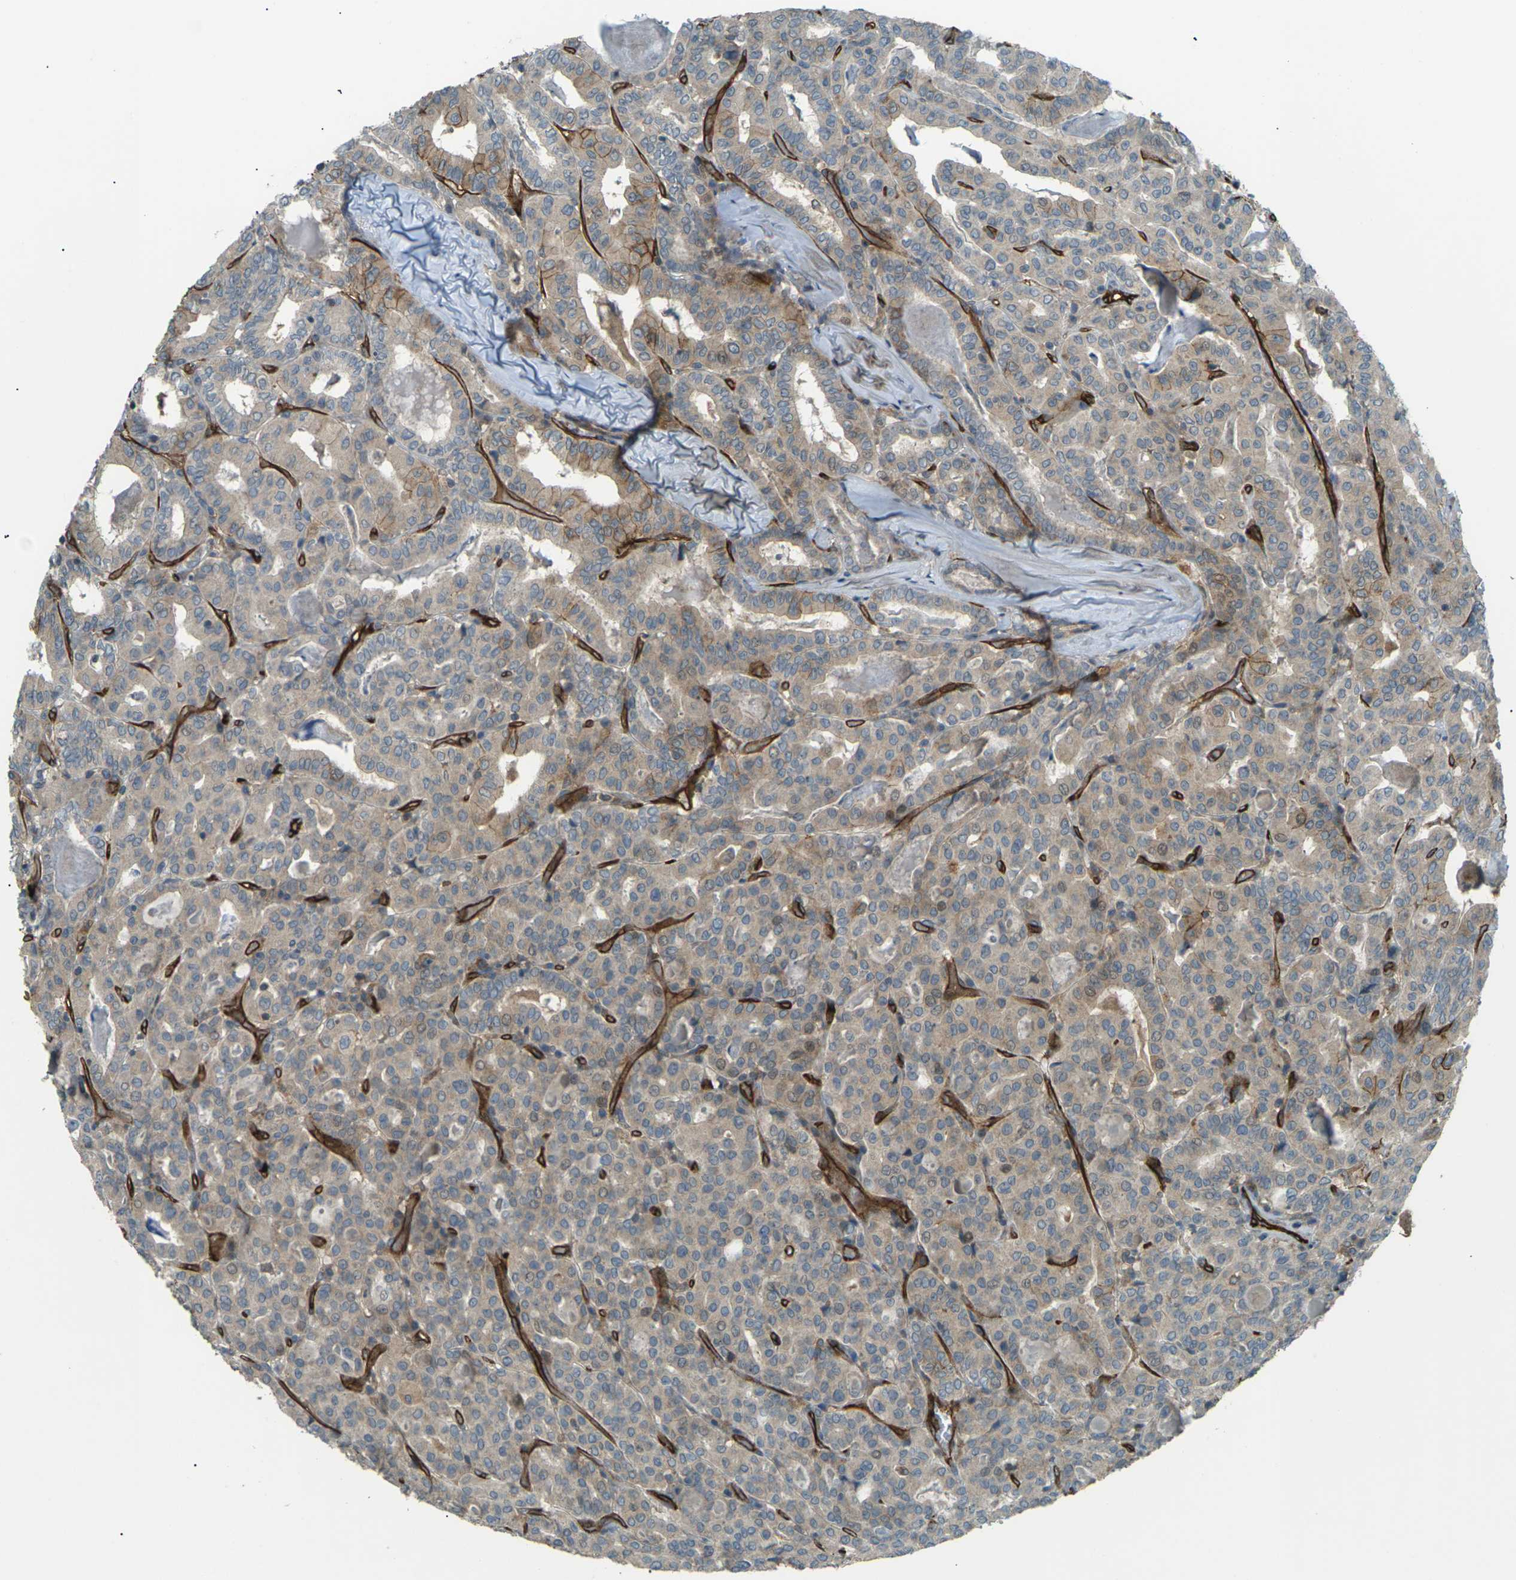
{"staining": {"intensity": "weak", "quantity": ">75%", "location": "cytoplasmic/membranous"}, "tissue": "thyroid cancer", "cell_type": "Tumor cells", "image_type": "cancer", "snomed": [{"axis": "morphology", "description": "Papillary adenocarcinoma, NOS"}, {"axis": "topography", "description": "Thyroid gland"}], "caption": "Immunohistochemistry (IHC) (DAB (3,3'-diaminobenzidine)) staining of human thyroid cancer (papillary adenocarcinoma) exhibits weak cytoplasmic/membranous protein positivity in about >75% of tumor cells. (DAB (3,3'-diaminobenzidine) IHC, brown staining for protein, blue staining for nuclei).", "gene": "S1PR1", "patient": {"sex": "female", "age": 42}}